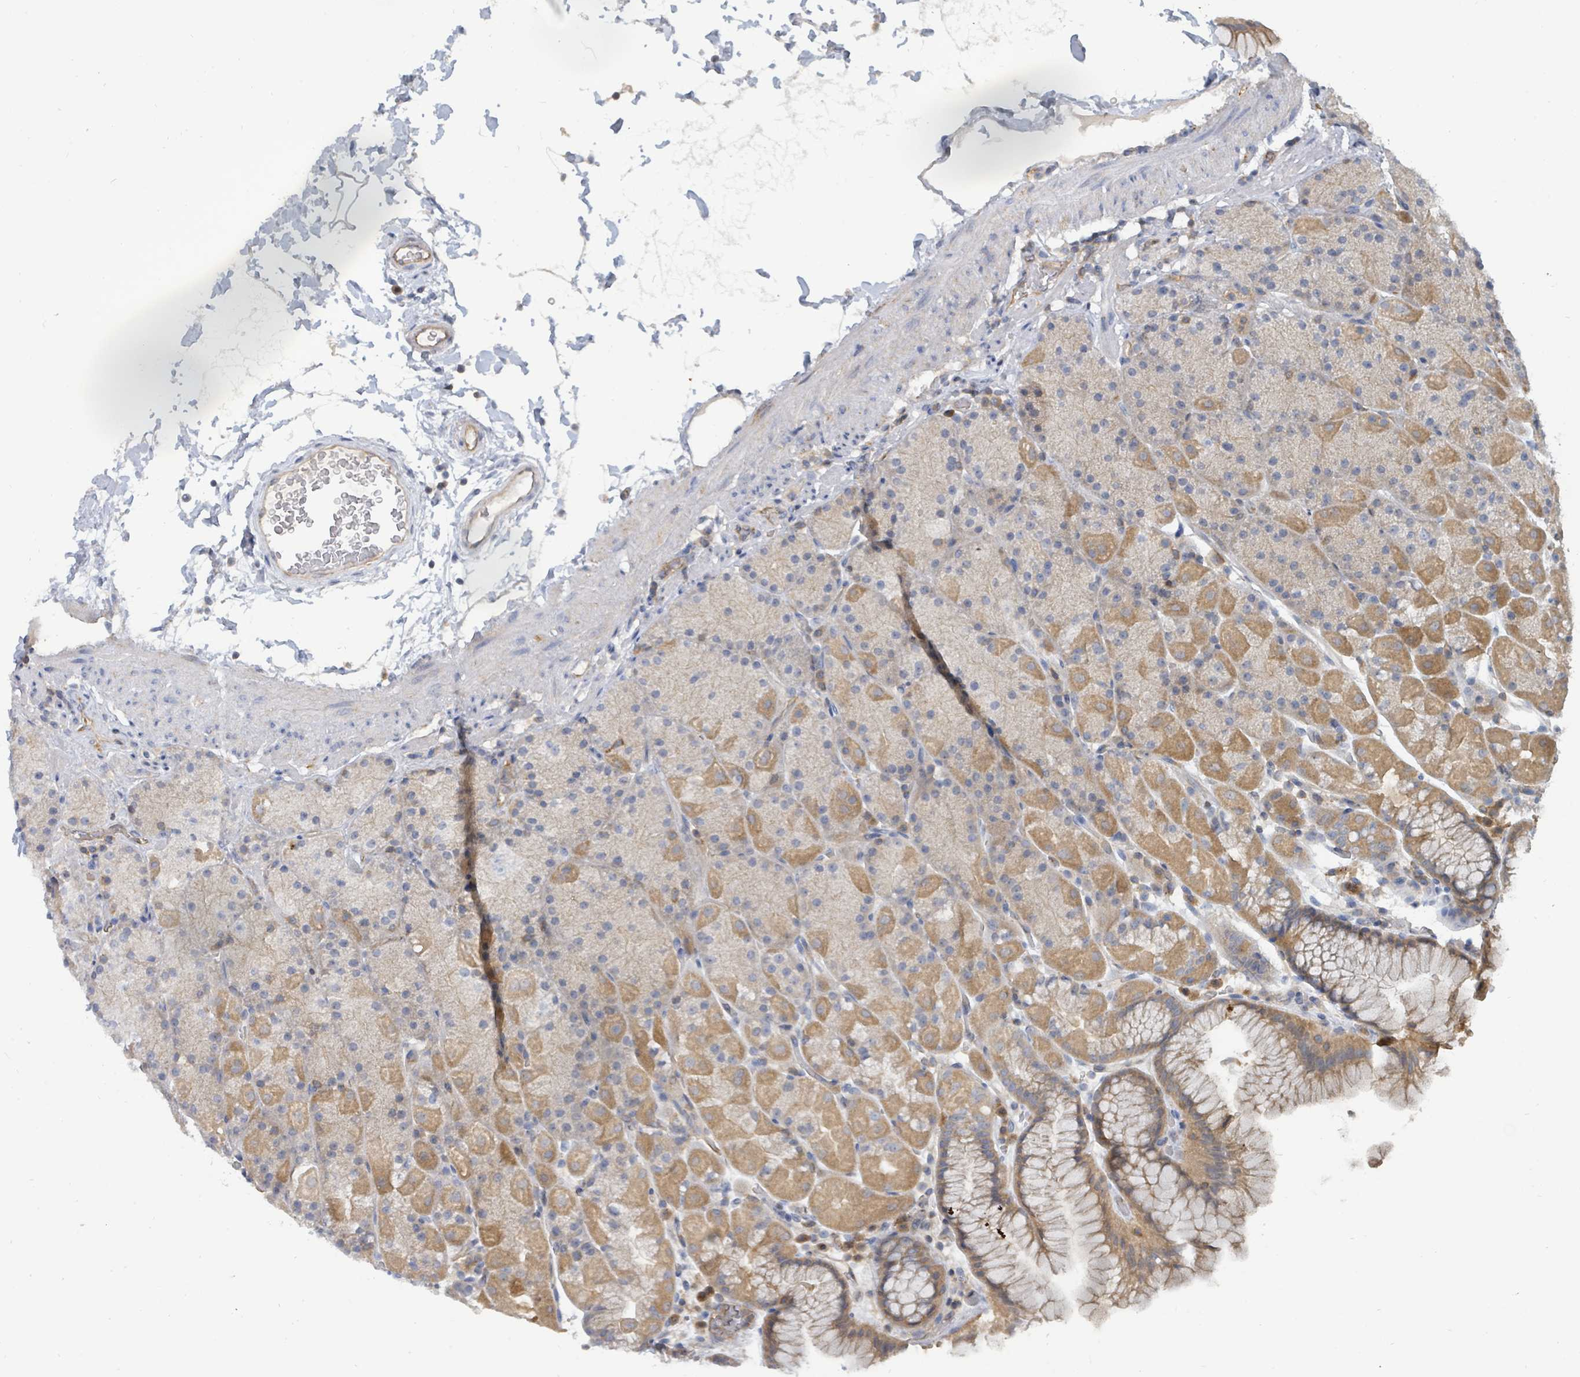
{"staining": {"intensity": "moderate", "quantity": ">75%", "location": "cytoplasmic/membranous"}, "tissue": "stomach", "cell_type": "Glandular cells", "image_type": "normal", "snomed": [{"axis": "morphology", "description": "Normal tissue, NOS"}, {"axis": "topography", "description": "Stomach, upper"}, {"axis": "topography", "description": "Stomach, lower"}], "caption": "Immunohistochemistry (DAB (3,3'-diaminobenzidine)) staining of unremarkable human stomach demonstrates moderate cytoplasmic/membranous protein expression in about >75% of glandular cells.", "gene": "BOLA2B", "patient": {"sex": "male", "age": 67}}